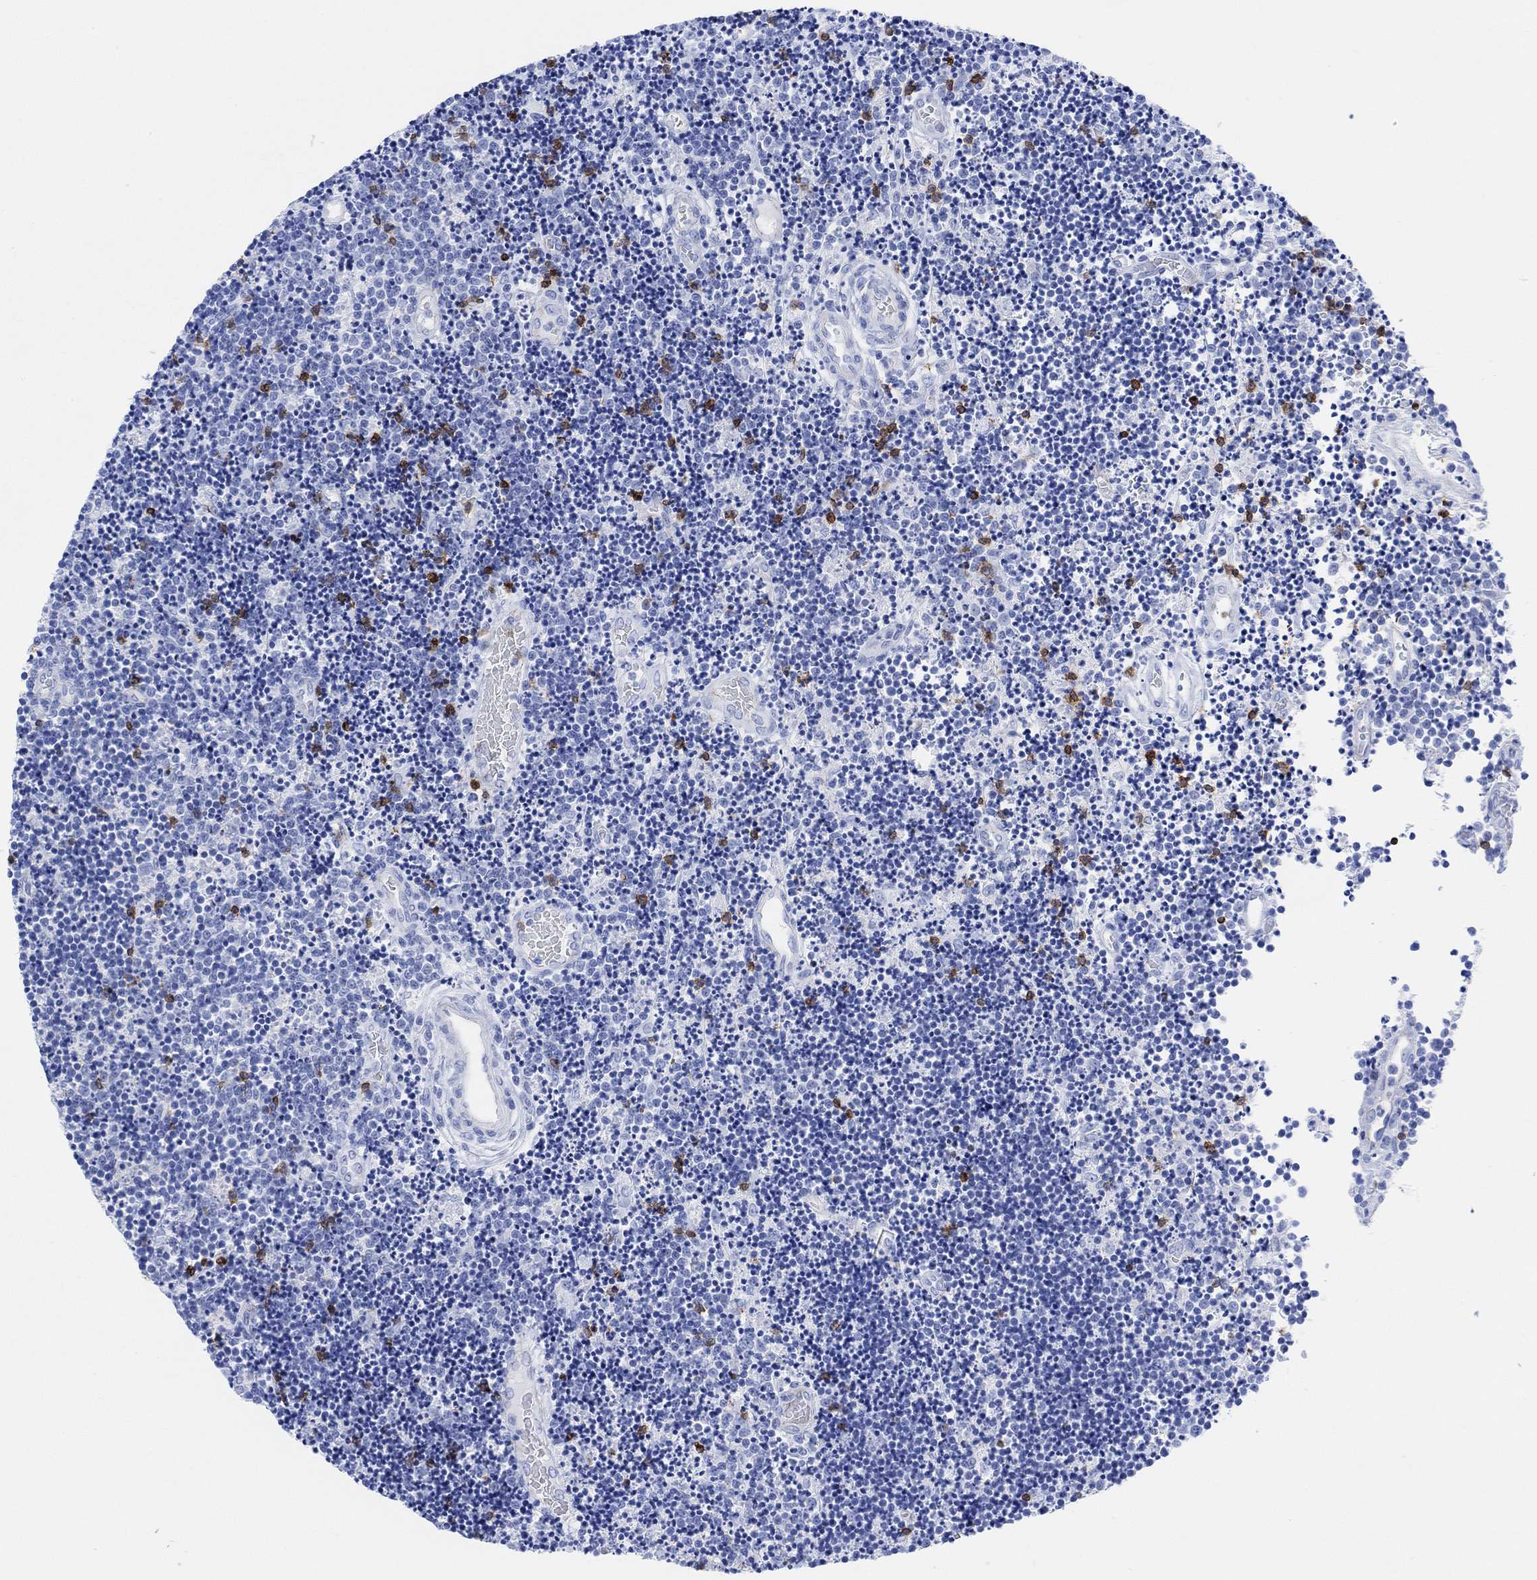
{"staining": {"intensity": "negative", "quantity": "none", "location": "none"}, "tissue": "lymphoma", "cell_type": "Tumor cells", "image_type": "cancer", "snomed": [{"axis": "morphology", "description": "Malignant lymphoma, non-Hodgkin's type, Low grade"}, {"axis": "topography", "description": "Brain"}], "caption": "High power microscopy photomicrograph of an IHC image of low-grade malignant lymphoma, non-Hodgkin's type, revealing no significant expression in tumor cells. Brightfield microscopy of immunohistochemistry stained with DAB (brown) and hematoxylin (blue), captured at high magnification.", "gene": "GPR65", "patient": {"sex": "female", "age": 66}}